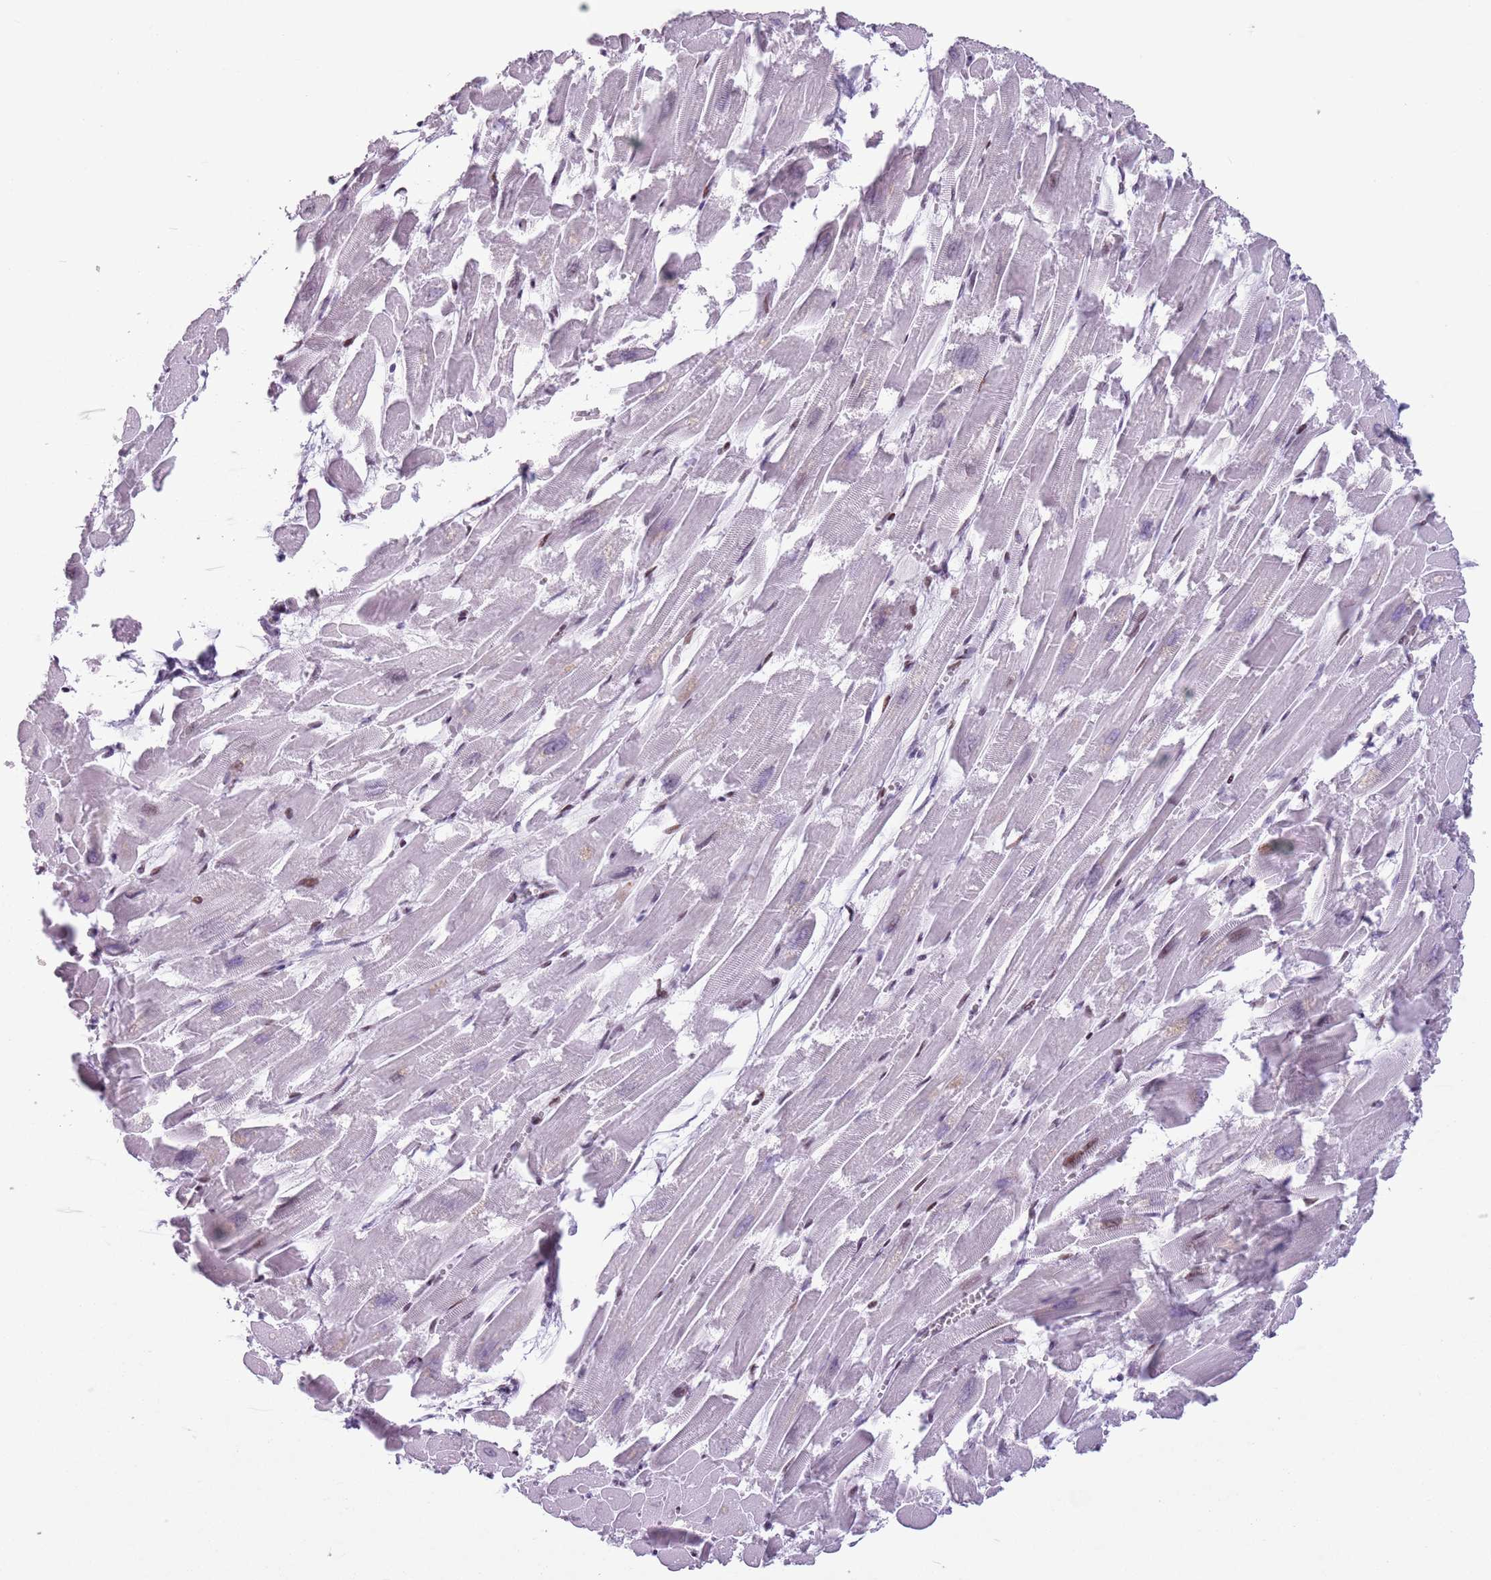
{"staining": {"intensity": "moderate", "quantity": "25%-75%", "location": "nuclear"}, "tissue": "heart muscle", "cell_type": "Cardiomyocytes", "image_type": "normal", "snomed": [{"axis": "morphology", "description": "Normal tissue, NOS"}, {"axis": "topography", "description": "Heart"}], "caption": "High-magnification brightfield microscopy of unremarkable heart muscle stained with DAB (brown) and counterstained with hematoxylin (blue). cardiomyocytes exhibit moderate nuclear staining is present in about25%-75% of cells. (DAB (3,3'-diaminobenzidine) = brown stain, brightfield microscopy at high magnification).", "gene": "FAM104B", "patient": {"sex": "male", "age": 54}}